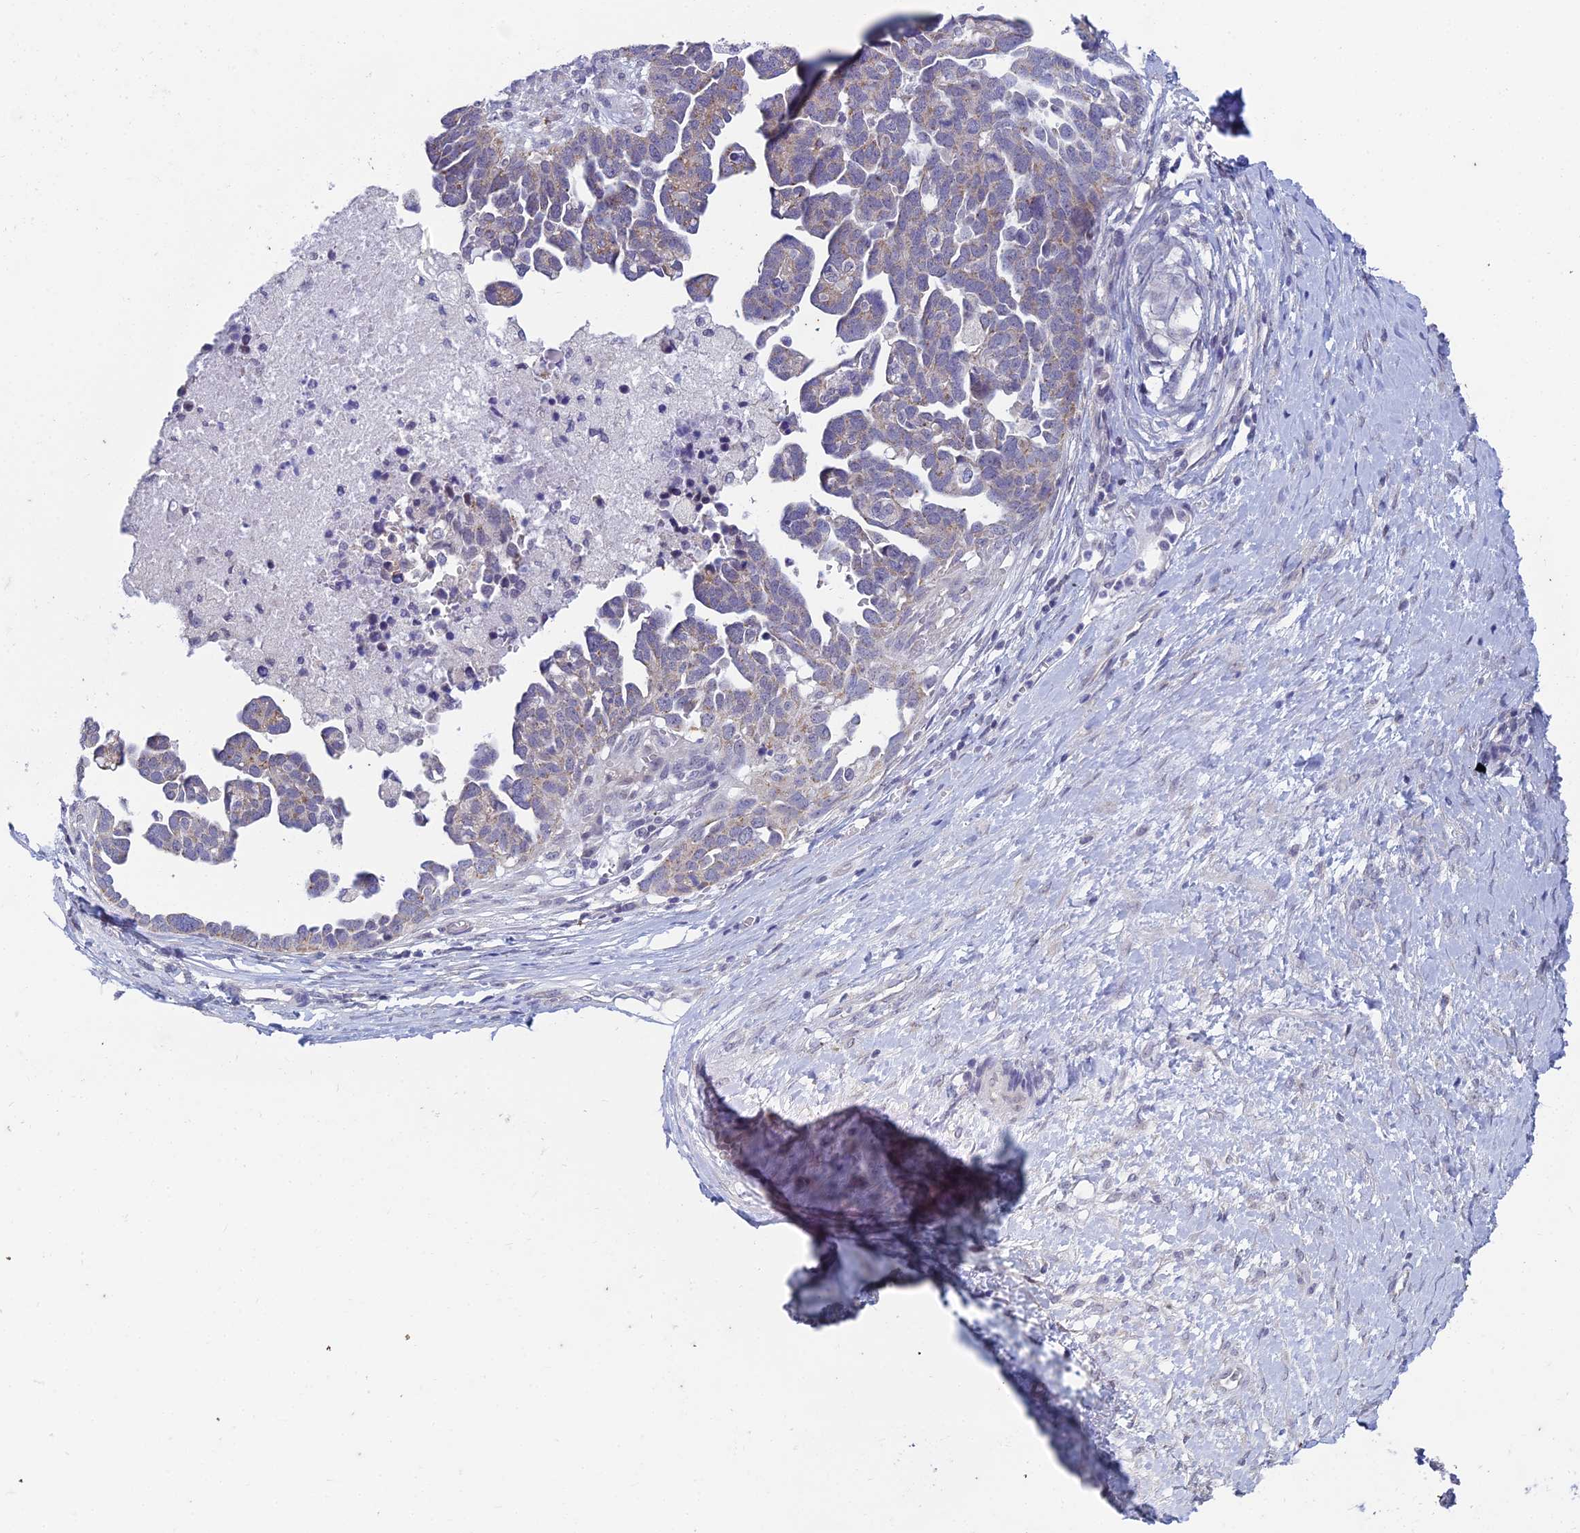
{"staining": {"intensity": "weak", "quantity": "25%-75%", "location": "cytoplasmic/membranous"}, "tissue": "ovarian cancer", "cell_type": "Tumor cells", "image_type": "cancer", "snomed": [{"axis": "morphology", "description": "Cystadenocarcinoma, serous, NOS"}, {"axis": "topography", "description": "Ovary"}], "caption": "A photomicrograph of ovarian cancer (serous cystadenocarcinoma) stained for a protein displays weak cytoplasmic/membranous brown staining in tumor cells.", "gene": "EEF2KMT", "patient": {"sex": "female", "age": 54}}